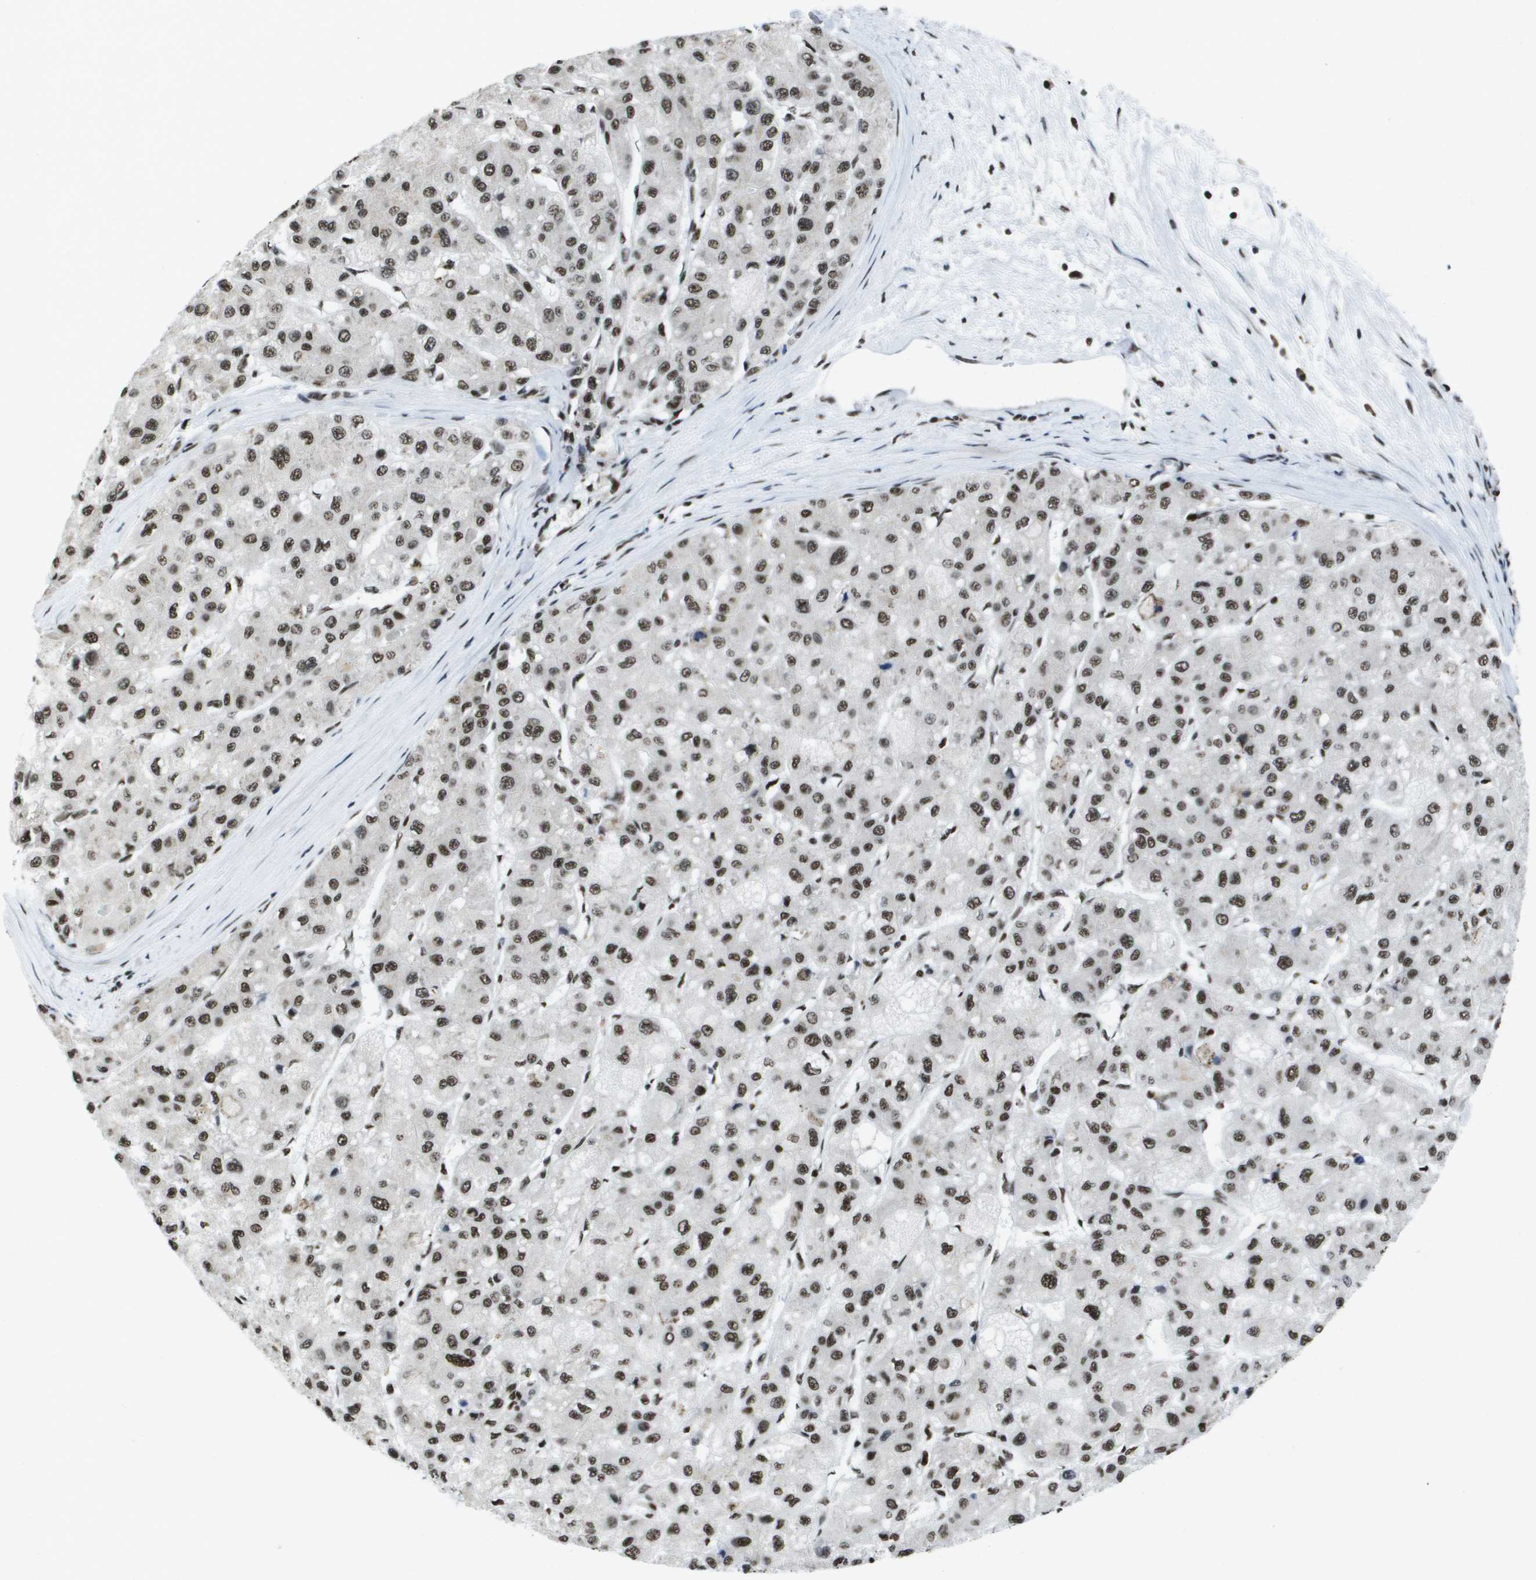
{"staining": {"intensity": "strong", "quantity": ">75%", "location": "nuclear"}, "tissue": "liver cancer", "cell_type": "Tumor cells", "image_type": "cancer", "snomed": [{"axis": "morphology", "description": "Carcinoma, Hepatocellular, NOS"}, {"axis": "topography", "description": "Liver"}], "caption": "Brown immunohistochemical staining in liver cancer (hepatocellular carcinoma) displays strong nuclear positivity in about >75% of tumor cells.", "gene": "NSRP1", "patient": {"sex": "male", "age": 80}}